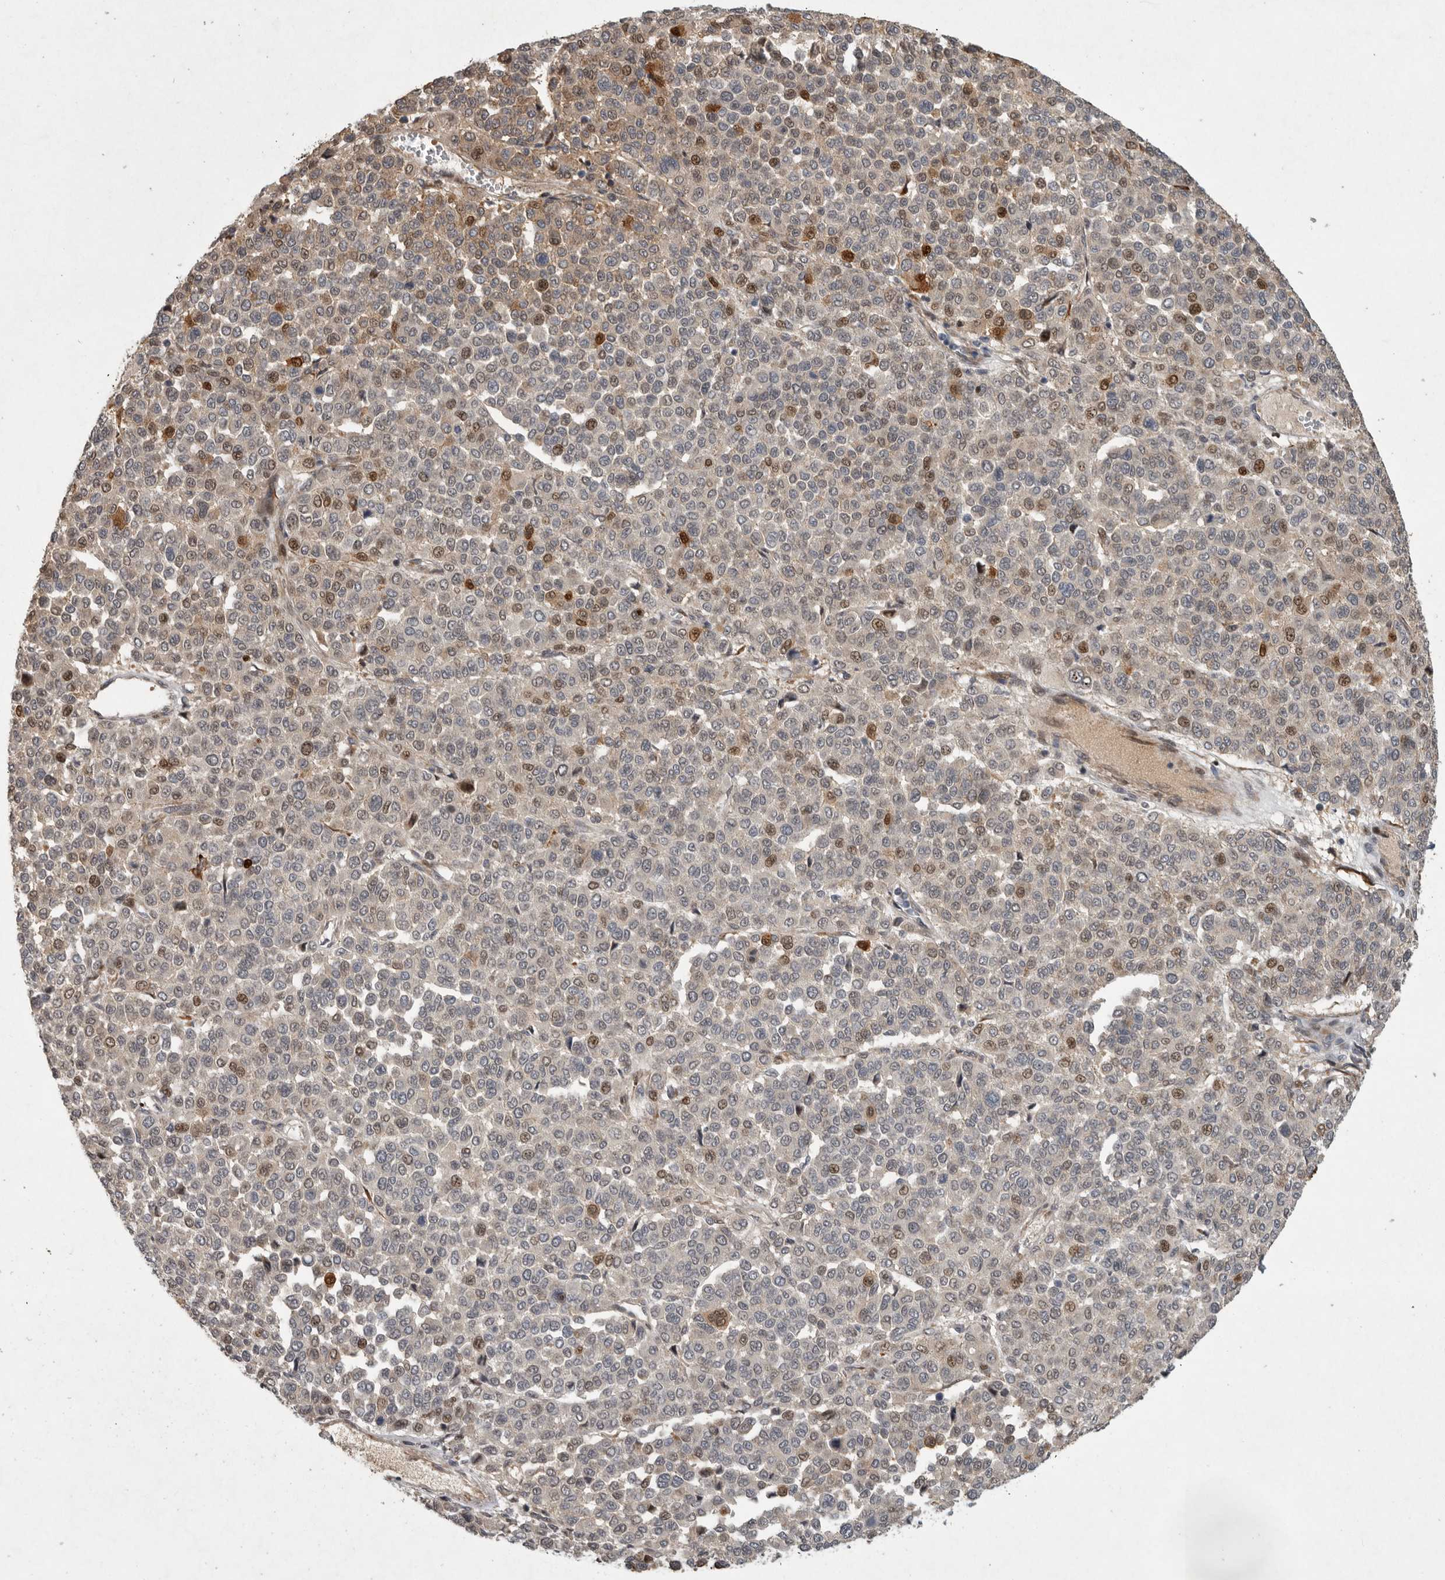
{"staining": {"intensity": "moderate", "quantity": "<25%", "location": "cytoplasmic/membranous,nuclear"}, "tissue": "melanoma", "cell_type": "Tumor cells", "image_type": "cancer", "snomed": [{"axis": "morphology", "description": "Malignant melanoma, Metastatic site"}, {"axis": "topography", "description": "Pancreas"}], "caption": "Melanoma was stained to show a protein in brown. There is low levels of moderate cytoplasmic/membranous and nuclear staining in about <25% of tumor cells. Using DAB (3,3'-diaminobenzidine) (brown) and hematoxylin (blue) stains, captured at high magnification using brightfield microscopy.", "gene": "MPDZ", "patient": {"sex": "female", "age": 30}}